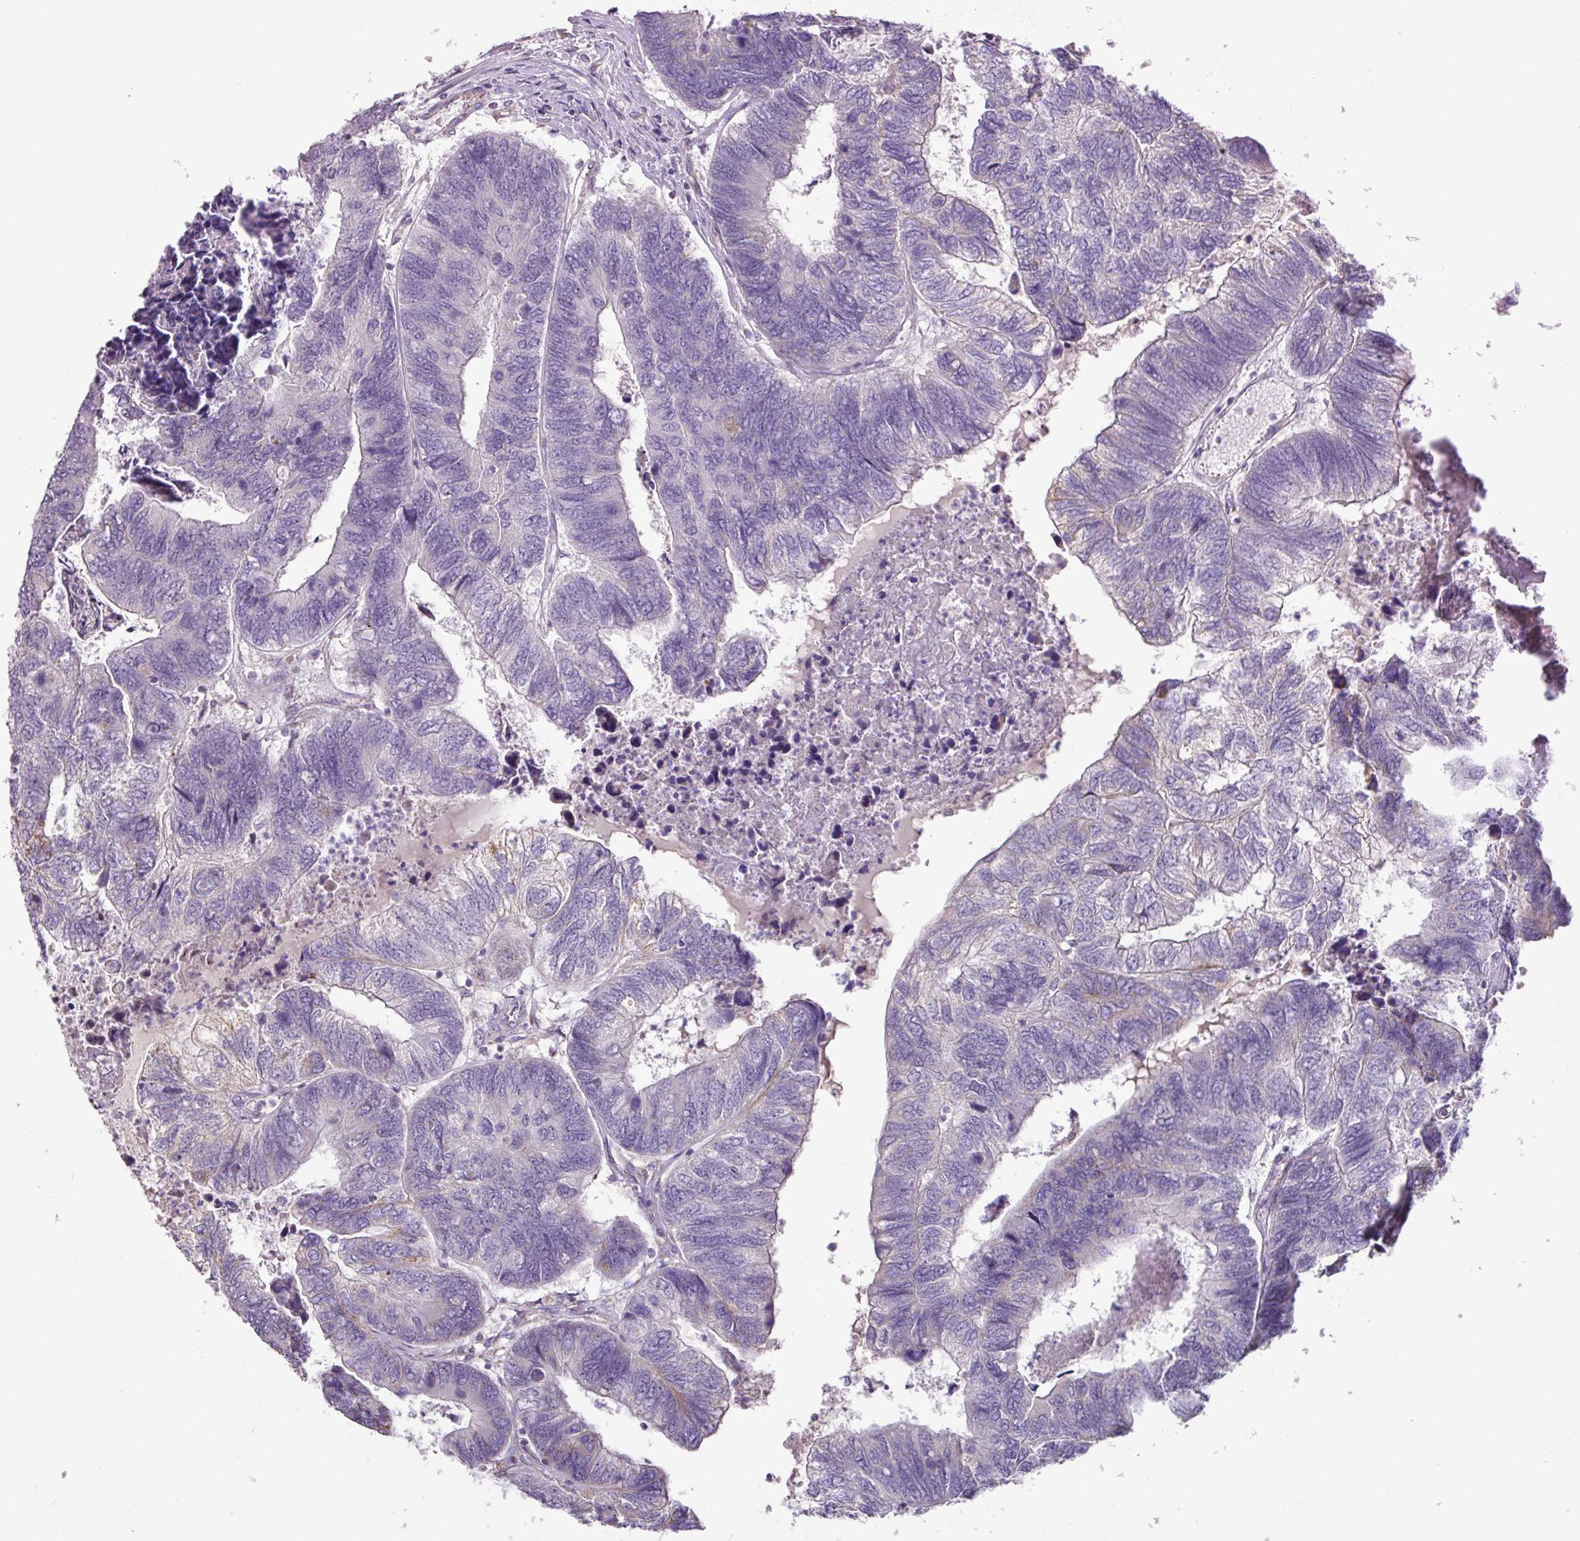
{"staining": {"intensity": "negative", "quantity": "none", "location": "none"}, "tissue": "colorectal cancer", "cell_type": "Tumor cells", "image_type": "cancer", "snomed": [{"axis": "morphology", "description": "Adenocarcinoma, NOS"}, {"axis": "topography", "description": "Colon"}], "caption": "Colorectal adenocarcinoma stained for a protein using immunohistochemistry reveals no positivity tumor cells.", "gene": "MT-ND4", "patient": {"sex": "female", "age": 67}}